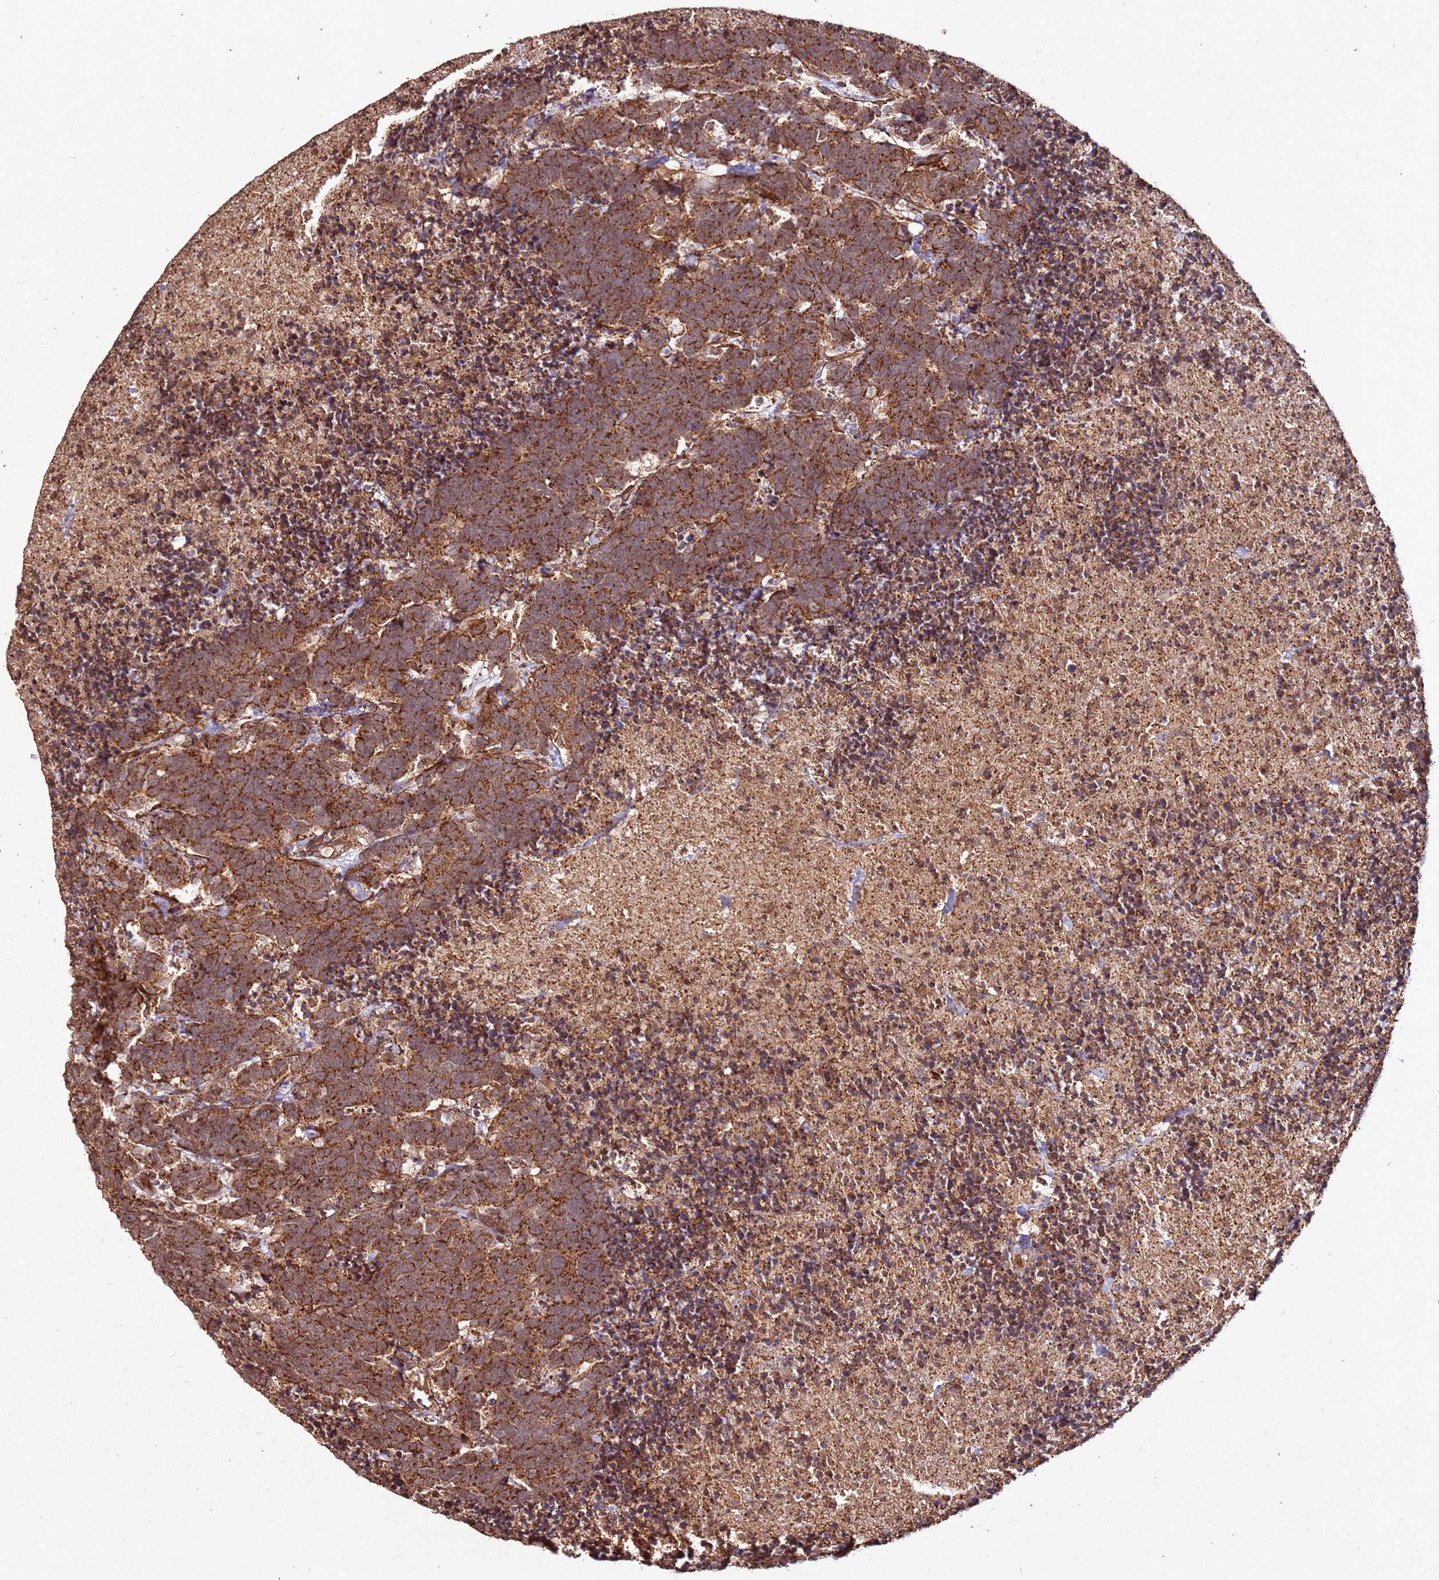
{"staining": {"intensity": "strong", "quantity": ">75%", "location": "cytoplasmic/membranous"}, "tissue": "carcinoid", "cell_type": "Tumor cells", "image_type": "cancer", "snomed": [{"axis": "morphology", "description": "Carcinoma, NOS"}, {"axis": "morphology", "description": "Carcinoid, malignant, NOS"}, {"axis": "topography", "description": "Urinary bladder"}], "caption": "Immunohistochemistry (IHC) image of neoplastic tissue: carcinoid (malignant) stained using immunohistochemistry reveals high levels of strong protein expression localized specifically in the cytoplasmic/membranous of tumor cells, appearing as a cytoplasmic/membranous brown color.", "gene": "FAM186A", "patient": {"sex": "male", "age": 57}}